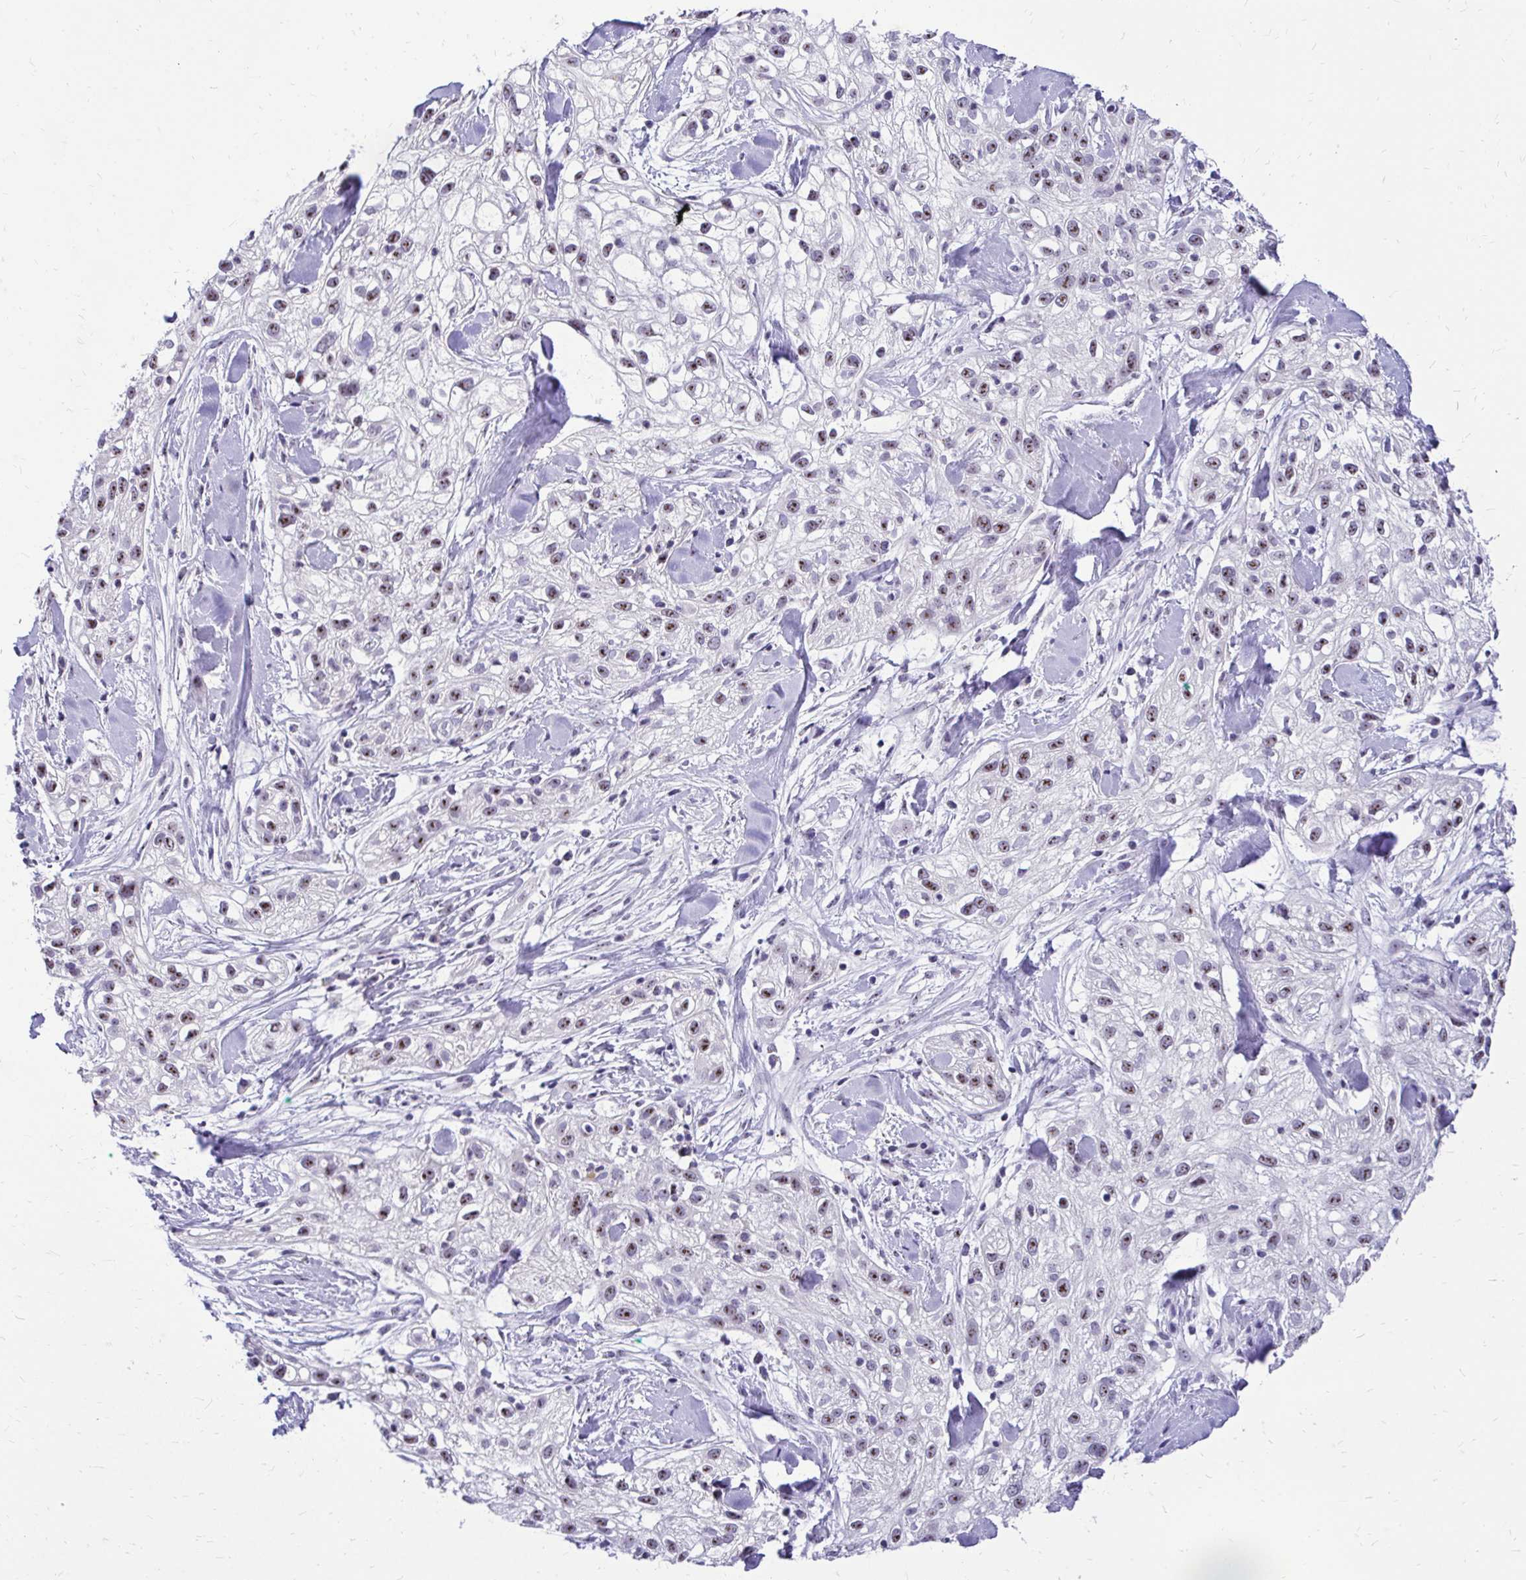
{"staining": {"intensity": "weak", "quantity": ">75%", "location": "nuclear"}, "tissue": "skin cancer", "cell_type": "Tumor cells", "image_type": "cancer", "snomed": [{"axis": "morphology", "description": "Squamous cell carcinoma, NOS"}, {"axis": "topography", "description": "Skin"}], "caption": "The photomicrograph displays staining of skin cancer (squamous cell carcinoma), revealing weak nuclear protein positivity (brown color) within tumor cells.", "gene": "NIFK", "patient": {"sex": "male", "age": 82}}